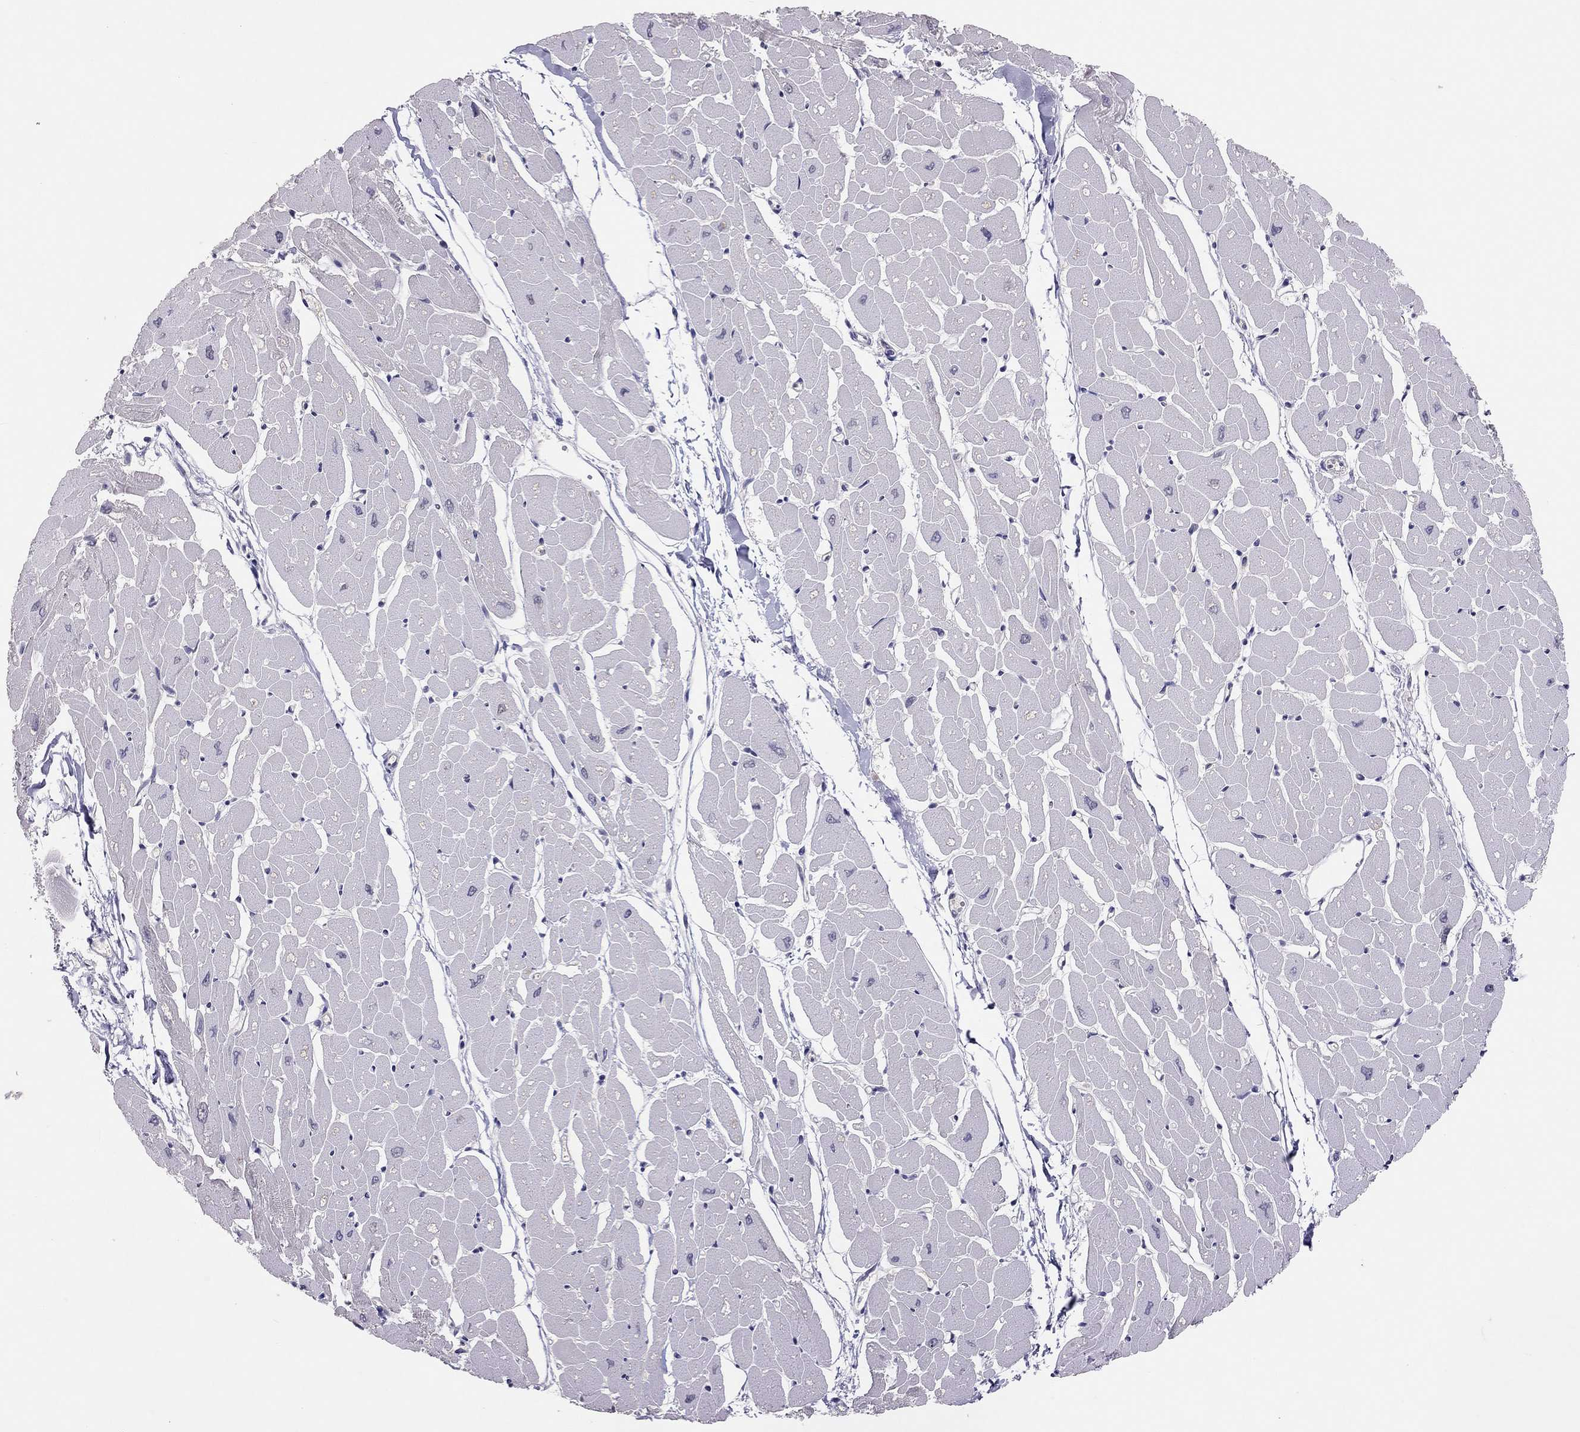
{"staining": {"intensity": "negative", "quantity": "none", "location": "none"}, "tissue": "heart muscle", "cell_type": "Cardiomyocytes", "image_type": "normal", "snomed": [{"axis": "morphology", "description": "Normal tissue, NOS"}, {"axis": "topography", "description": "Heart"}], "caption": "This is an immunohistochemistry (IHC) histopathology image of unremarkable human heart muscle. There is no expression in cardiomyocytes.", "gene": "HSF2BP", "patient": {"sex": "male", "age": 57}}